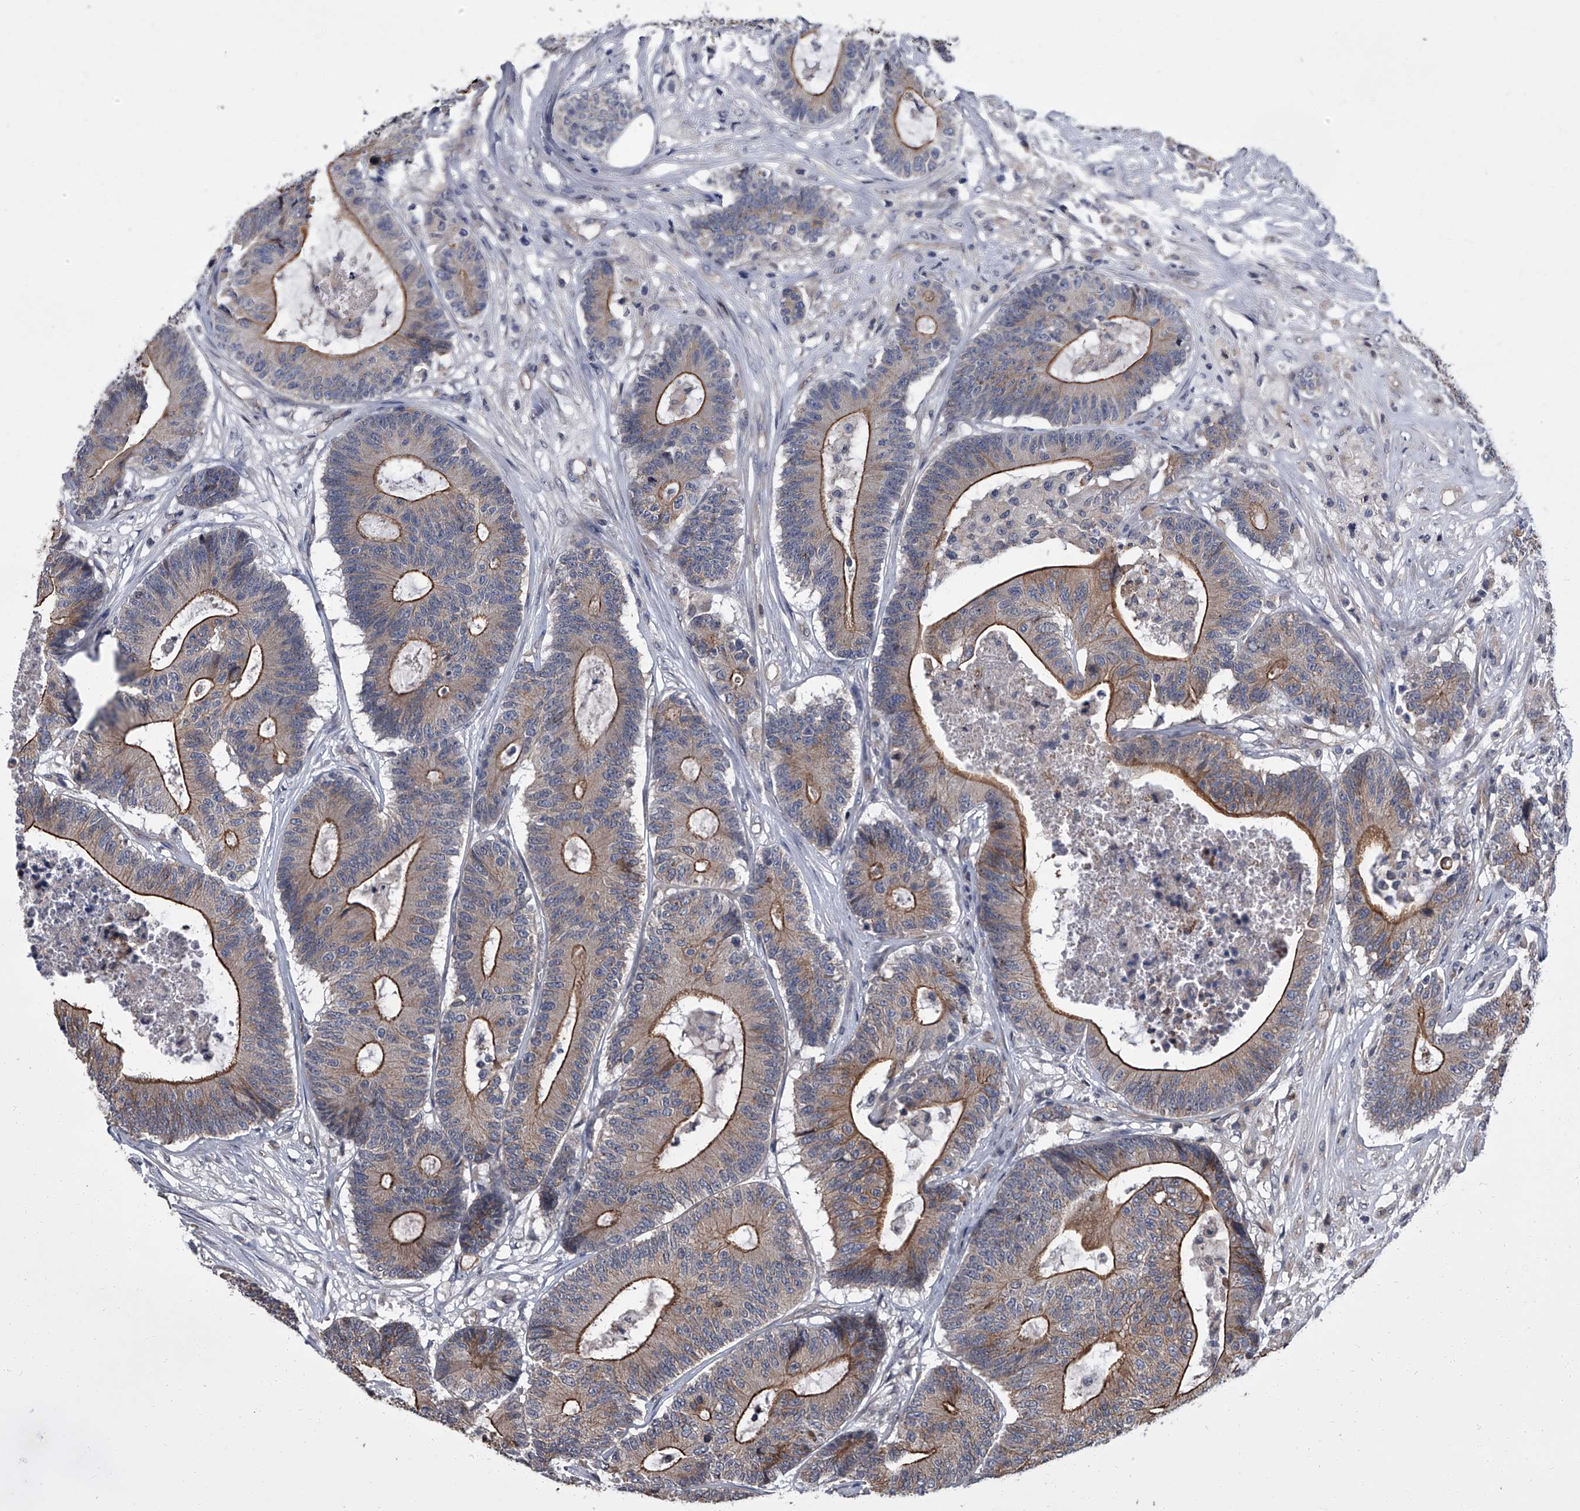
{"staining": {"intensity": "strong", "quantity": "25%-75%", "location": "cytoplasmic/membranous"}, "tissue": "colorectal cancer", "cell_type": "Tumor cells", "image_type": "cancer", "snomed": [{"axis": "morphology", "description": "Adenocarcinoma, NOS"}, {"axis": "topography", "description": "Colon"}], "caption": "Protein expression analysis of human colorectal adenocarcinoma reveals strong cytoplasmic/membranous expression in approximately 25%-75% of tumor cells. (DAB (3,3'-diaminobenzidine) IHC with brightfield microscopy, high magnification).", "gene": "SIRT4", "patient": {"sex": "female", "age": 84}}